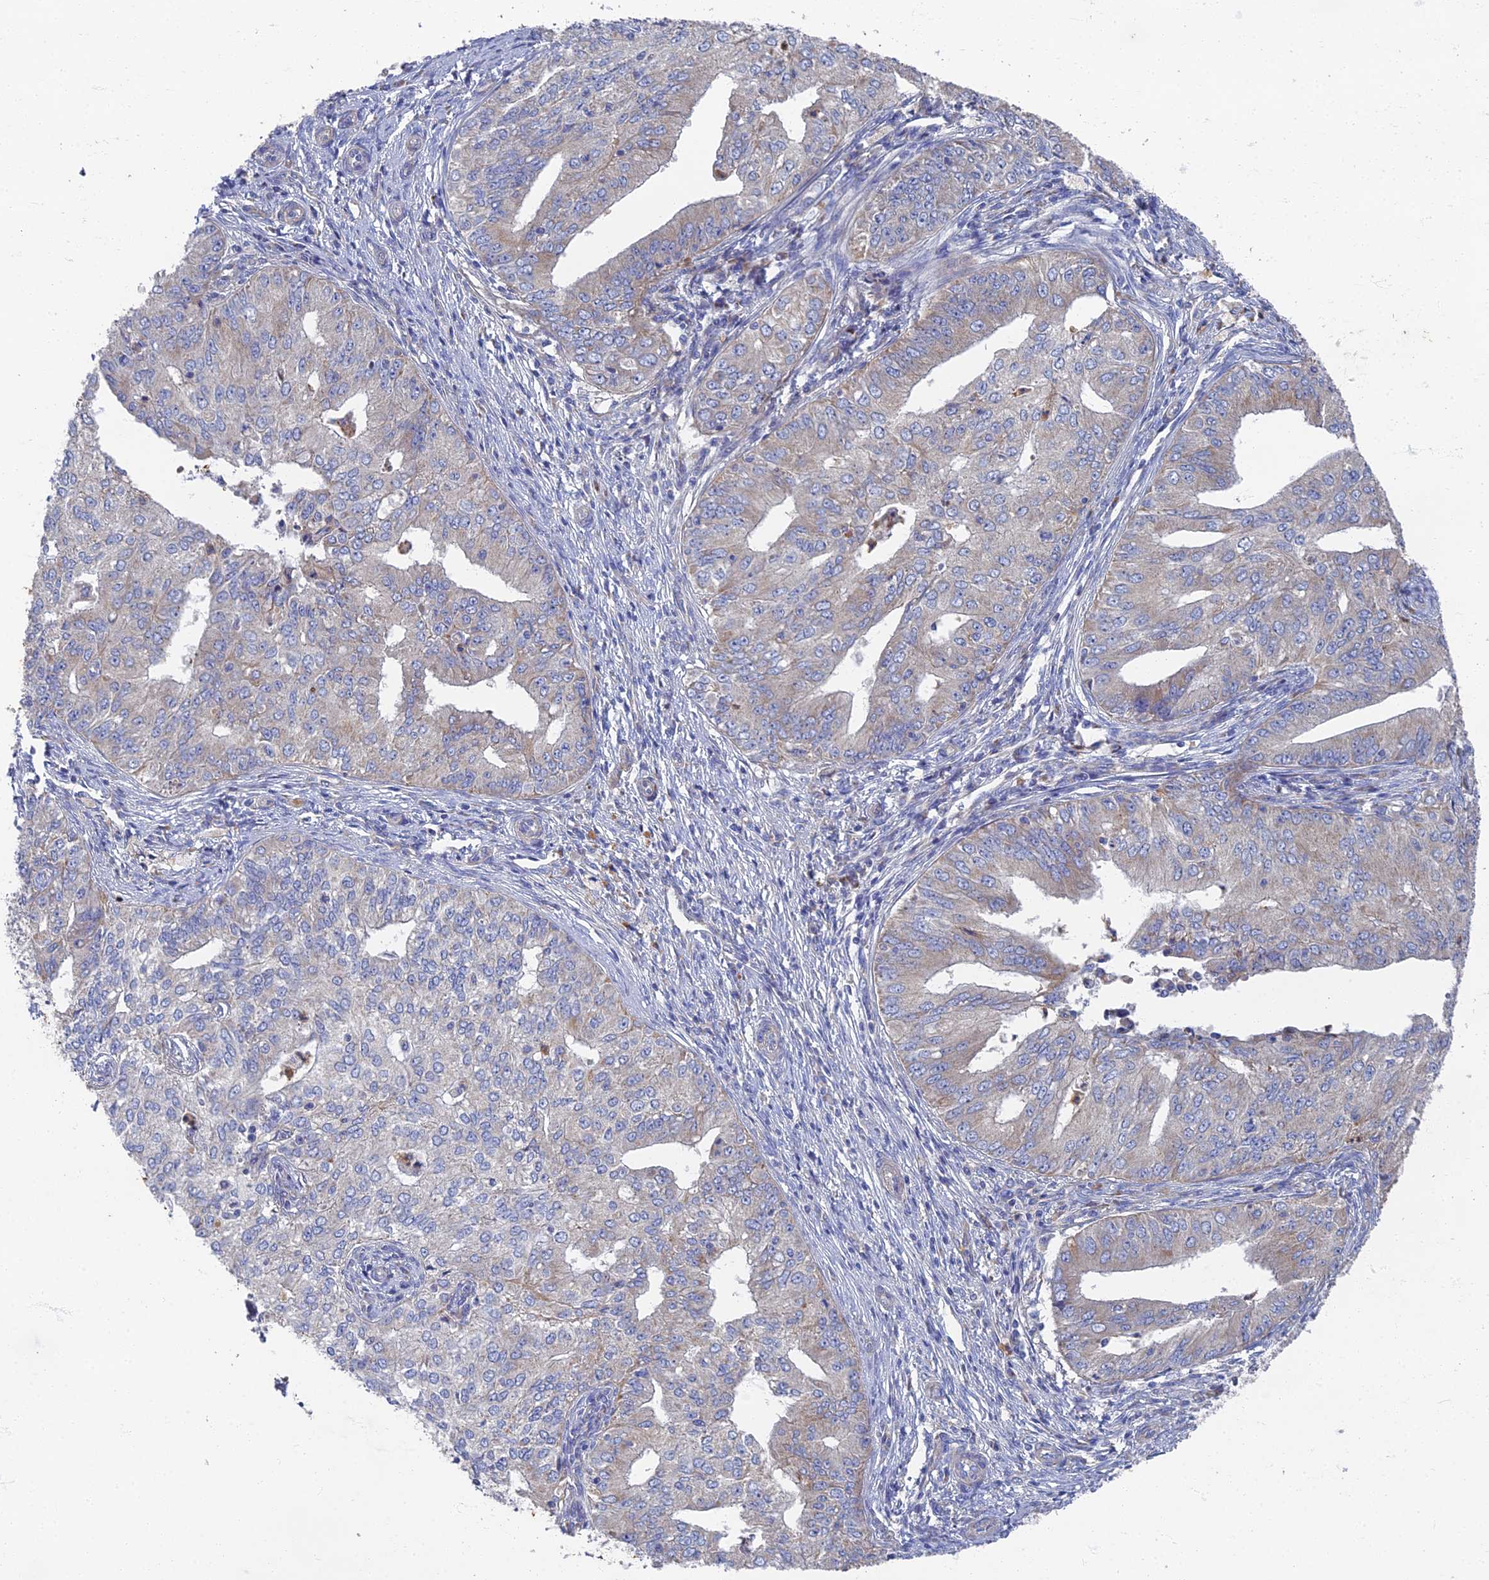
{"staining": {"intensity": "negative", "quantity": "none", "location": "none"}, "tissue": "endometrial cancer", "cell_type": "Tumor cells", "image_type": "cancer", "snomed": [{"axis": "morphology", "description": "Adenocarcinoma, NOS"}, {"axis": "topography", "description": "Endometrium"}], "caption": "Tumor cells show no significant protein expression in endometrial cancer (adenocarcinoma). (Brightfield microscopy of DAB immunohistochemistry at high magnification).", "gene": "RNASEK", "patient": {"sex": "female", "age": 50}}